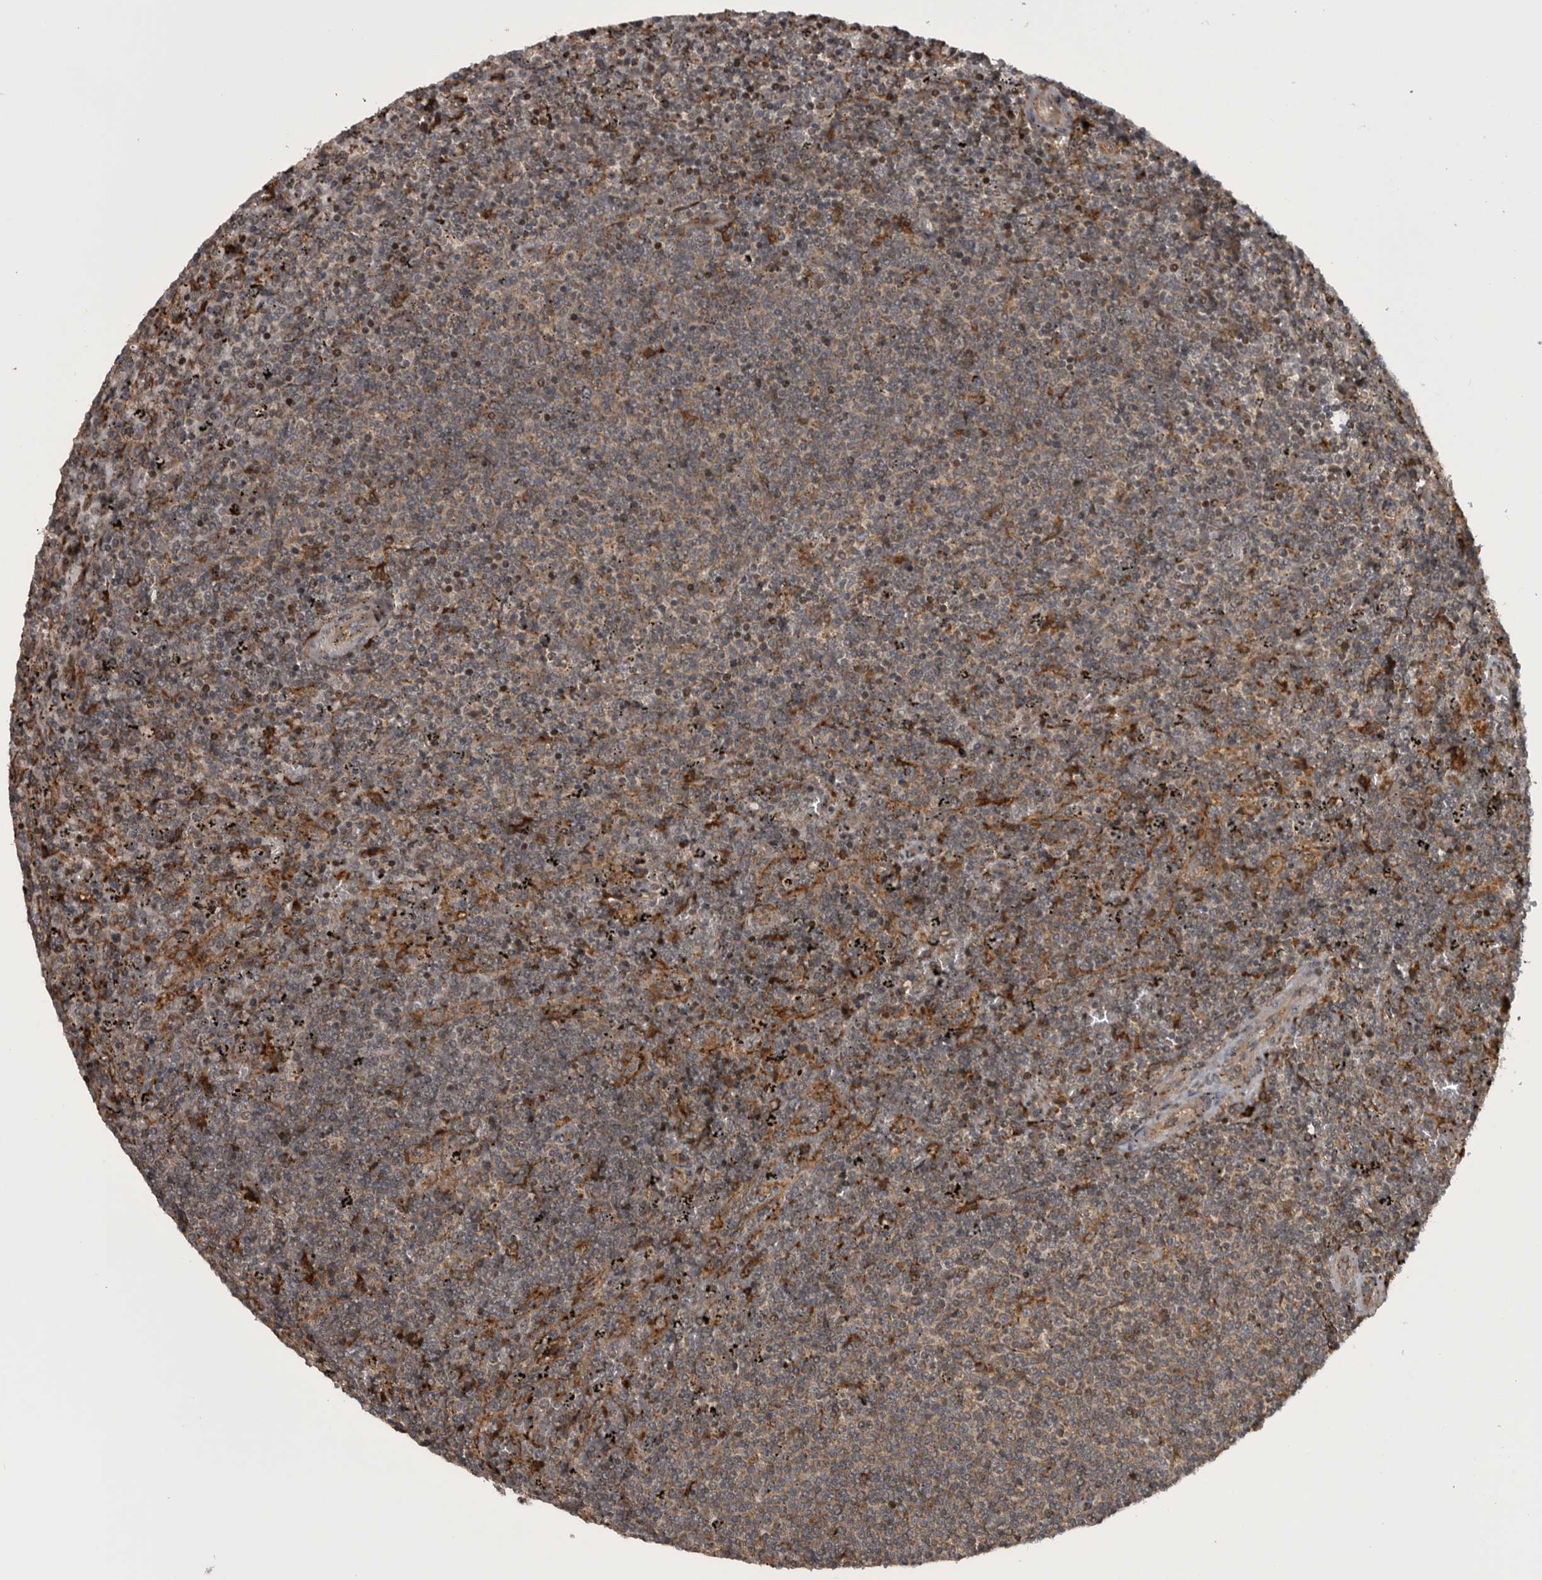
{"staining": {"intensity": "negative", "quantity": "none", "location": "none"}, "tissue": "lymphoma", "cell_type": "Tumor cells", "image_type": "cancer", "snomed": [{"axis": "morphology", "description": "Malignant lymphoma, non-Hodgkin's type, Low grade"}, {"axis": "topography", "description": "Spleen"}], "caption": "There is no significant staining in tumor cells of low-grade malignant lymphoma, non-Hodgkin's type.", "gene": "RAB3GAP2", "patient": {"sex": "female", "age": 50}}